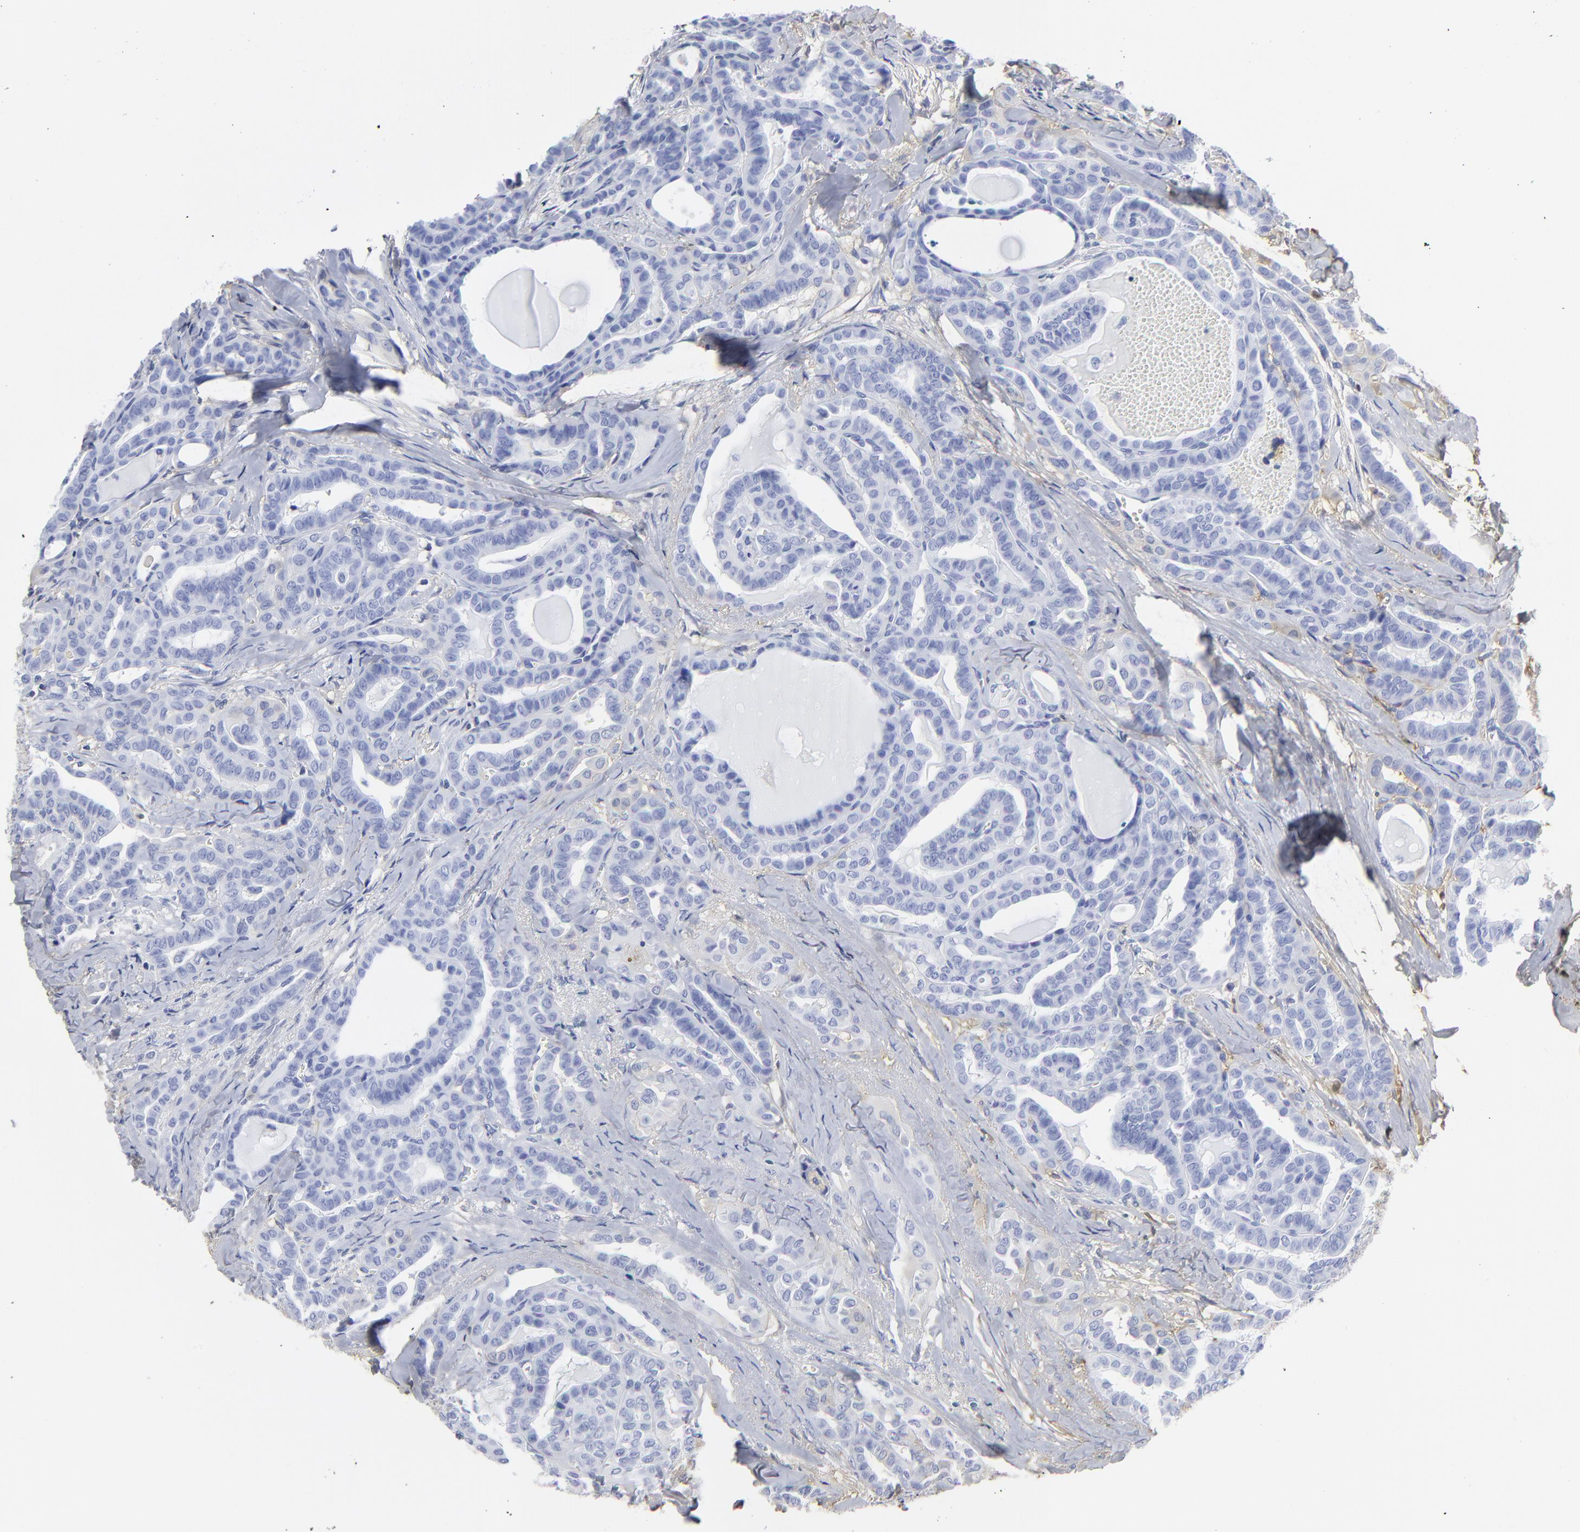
{"staining": {"intensity": "negative", "quantity": "none", "location": "none"}, "tissue": "thyroid cancer", "cell_type": "Tumor cells", "image_type": "cancer", "snomed": [{"axis": "morphology", "description": "Carcinoma, NOS"}, {"axis": "topography", "description": "Thyroid gland"}], "caption": "A high-resolution histopathology image shows immunohistochemistry (IHC) staining of thyroid carcinoma, which exhibits no significant expression in tumor cells. The staining was performed using DAB to visualize the protein expression in brown, while the nuclei were stained in blue with hematoxylin (Magnification: 20x).", "gene": "DCN", "patient": {"sex": "female", "age": 91}}